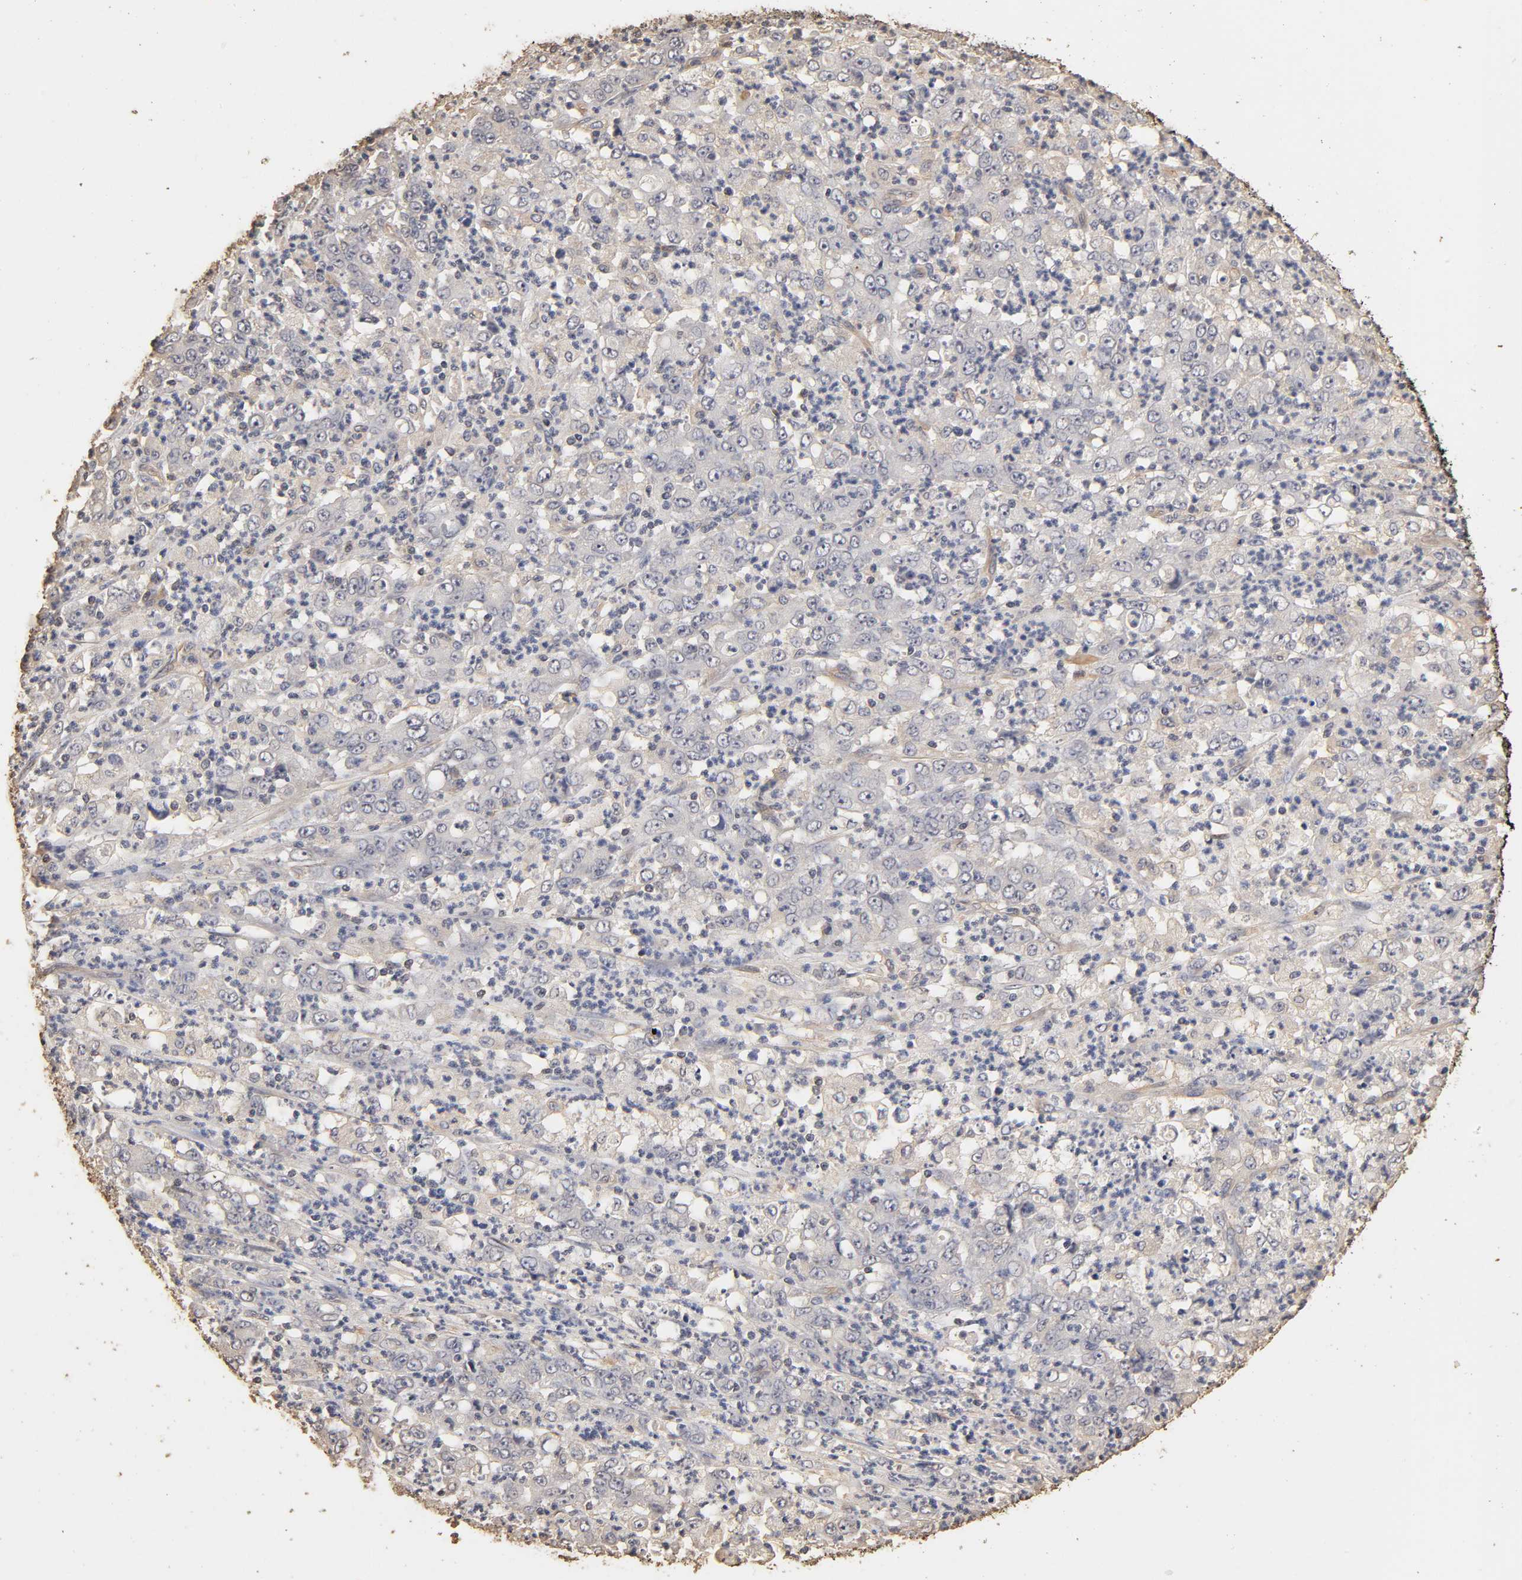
{"staining": {"intensity": "negative", "quantity": "none", "location": "none"}, "tissue": "stomach cancer", "cell_type": "Tumor cells", "image_type": "cancer", "snomed": [{"axis": "morphology", "description": "Adenocarcinoma, NOS"}, {"axis": "topography", "description": "Stomach, lower"}], "caption": "Photomicrograph shows no protein positivity in tumor cells of adenocarcinoma (stomach) tissue.", "gene": "VSIG4", "patient": {"sex": "female", "age": 71}}